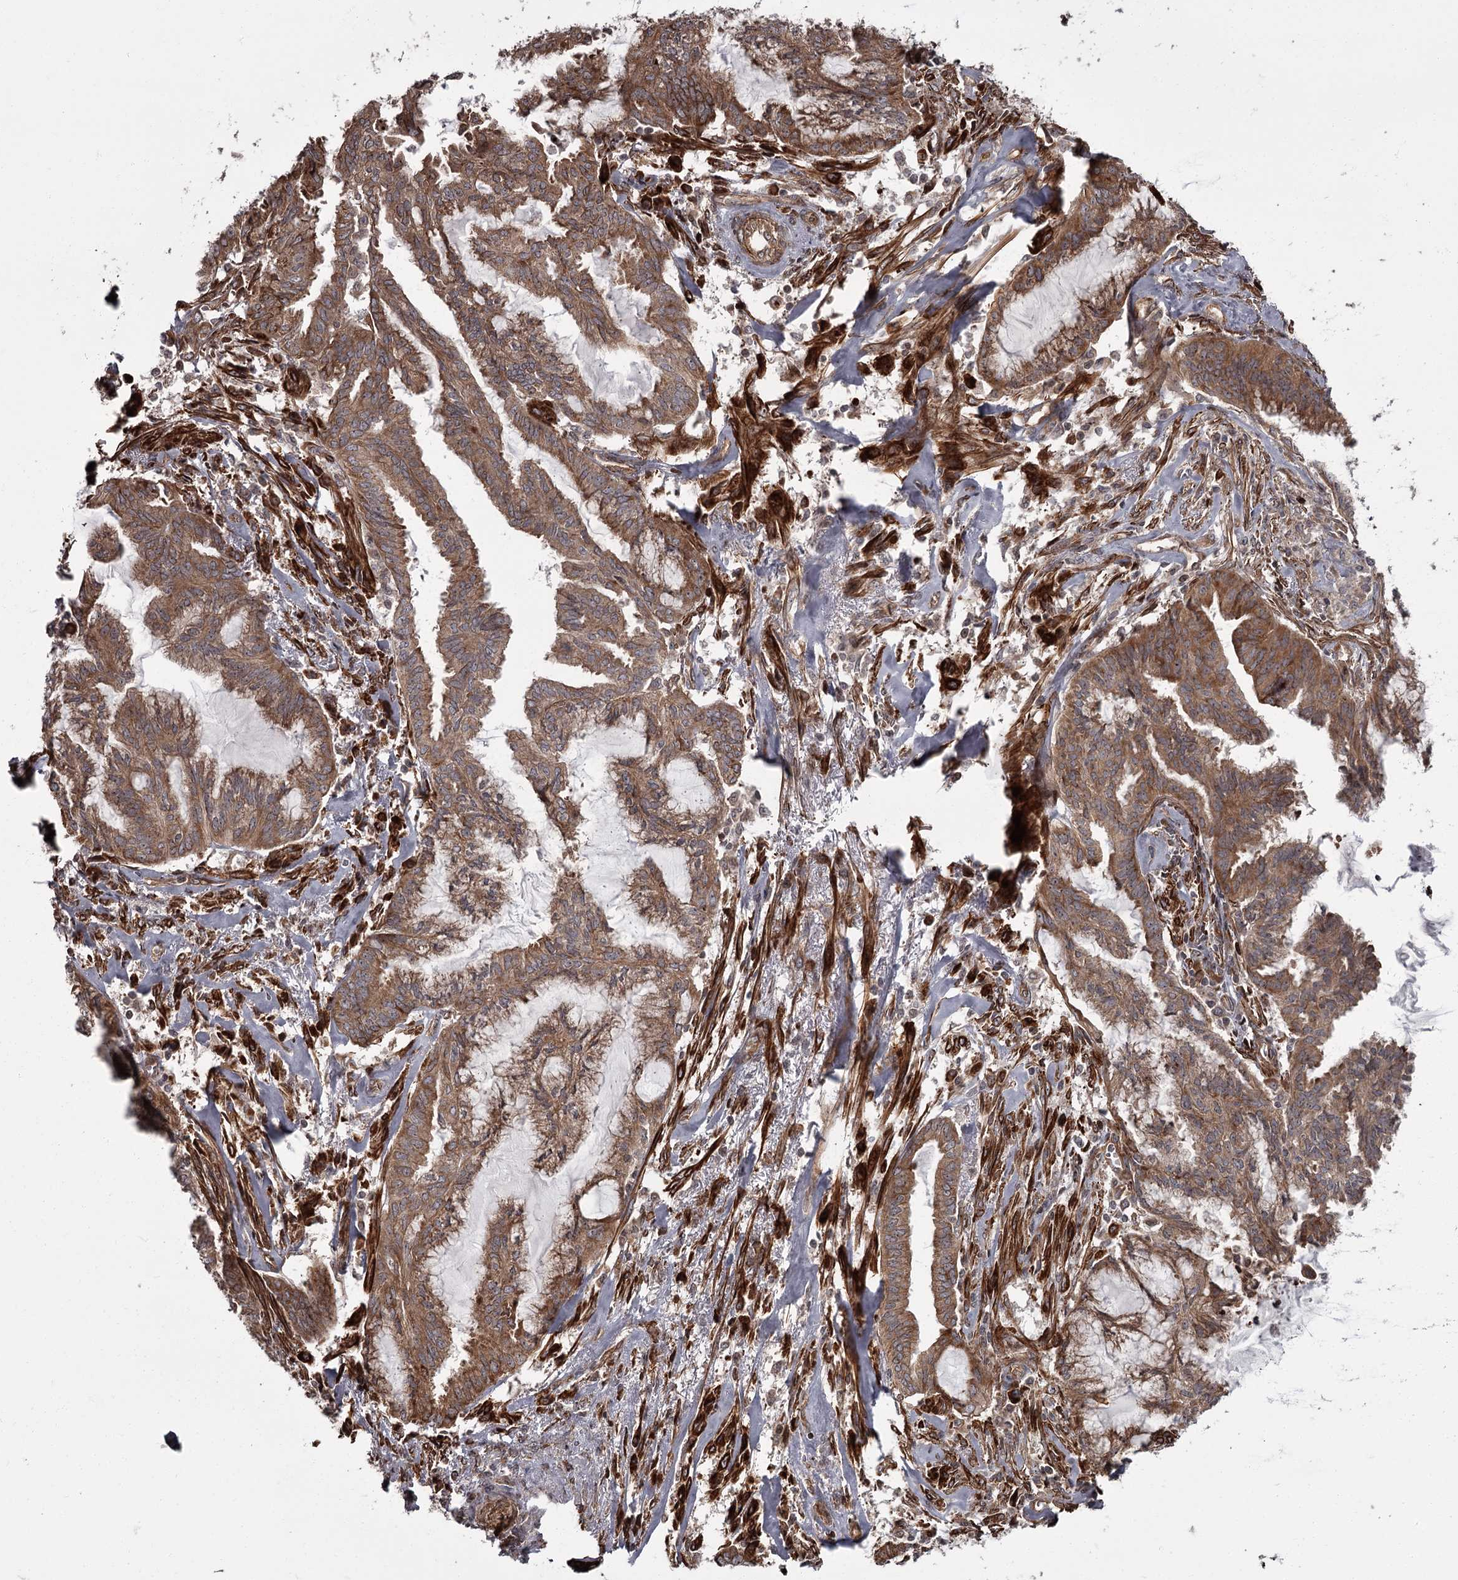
{"staining": {"intensity": "moderate", "quantity": ">75%", "location": "cytoplasmic/membranous"}, "tissue": "endometrial cancer", "cell_type": "Tumor cells", "image_type": "cancer", "snomed": [{"axis": "morphology", "description": "Adenocarcinoma, NOS"}, {"axis": "topography", "description": "Endometrium"}], "caption": "This photomicrograph shows immunohistochemistry (IHC) staining of endometrial adenocarcinoma, with medium moderate cytoplasmic/membranous positivity in about >75% of tumor cells.", "gene": "THAP9", "patient": {"sex": "female", "age": 86}}